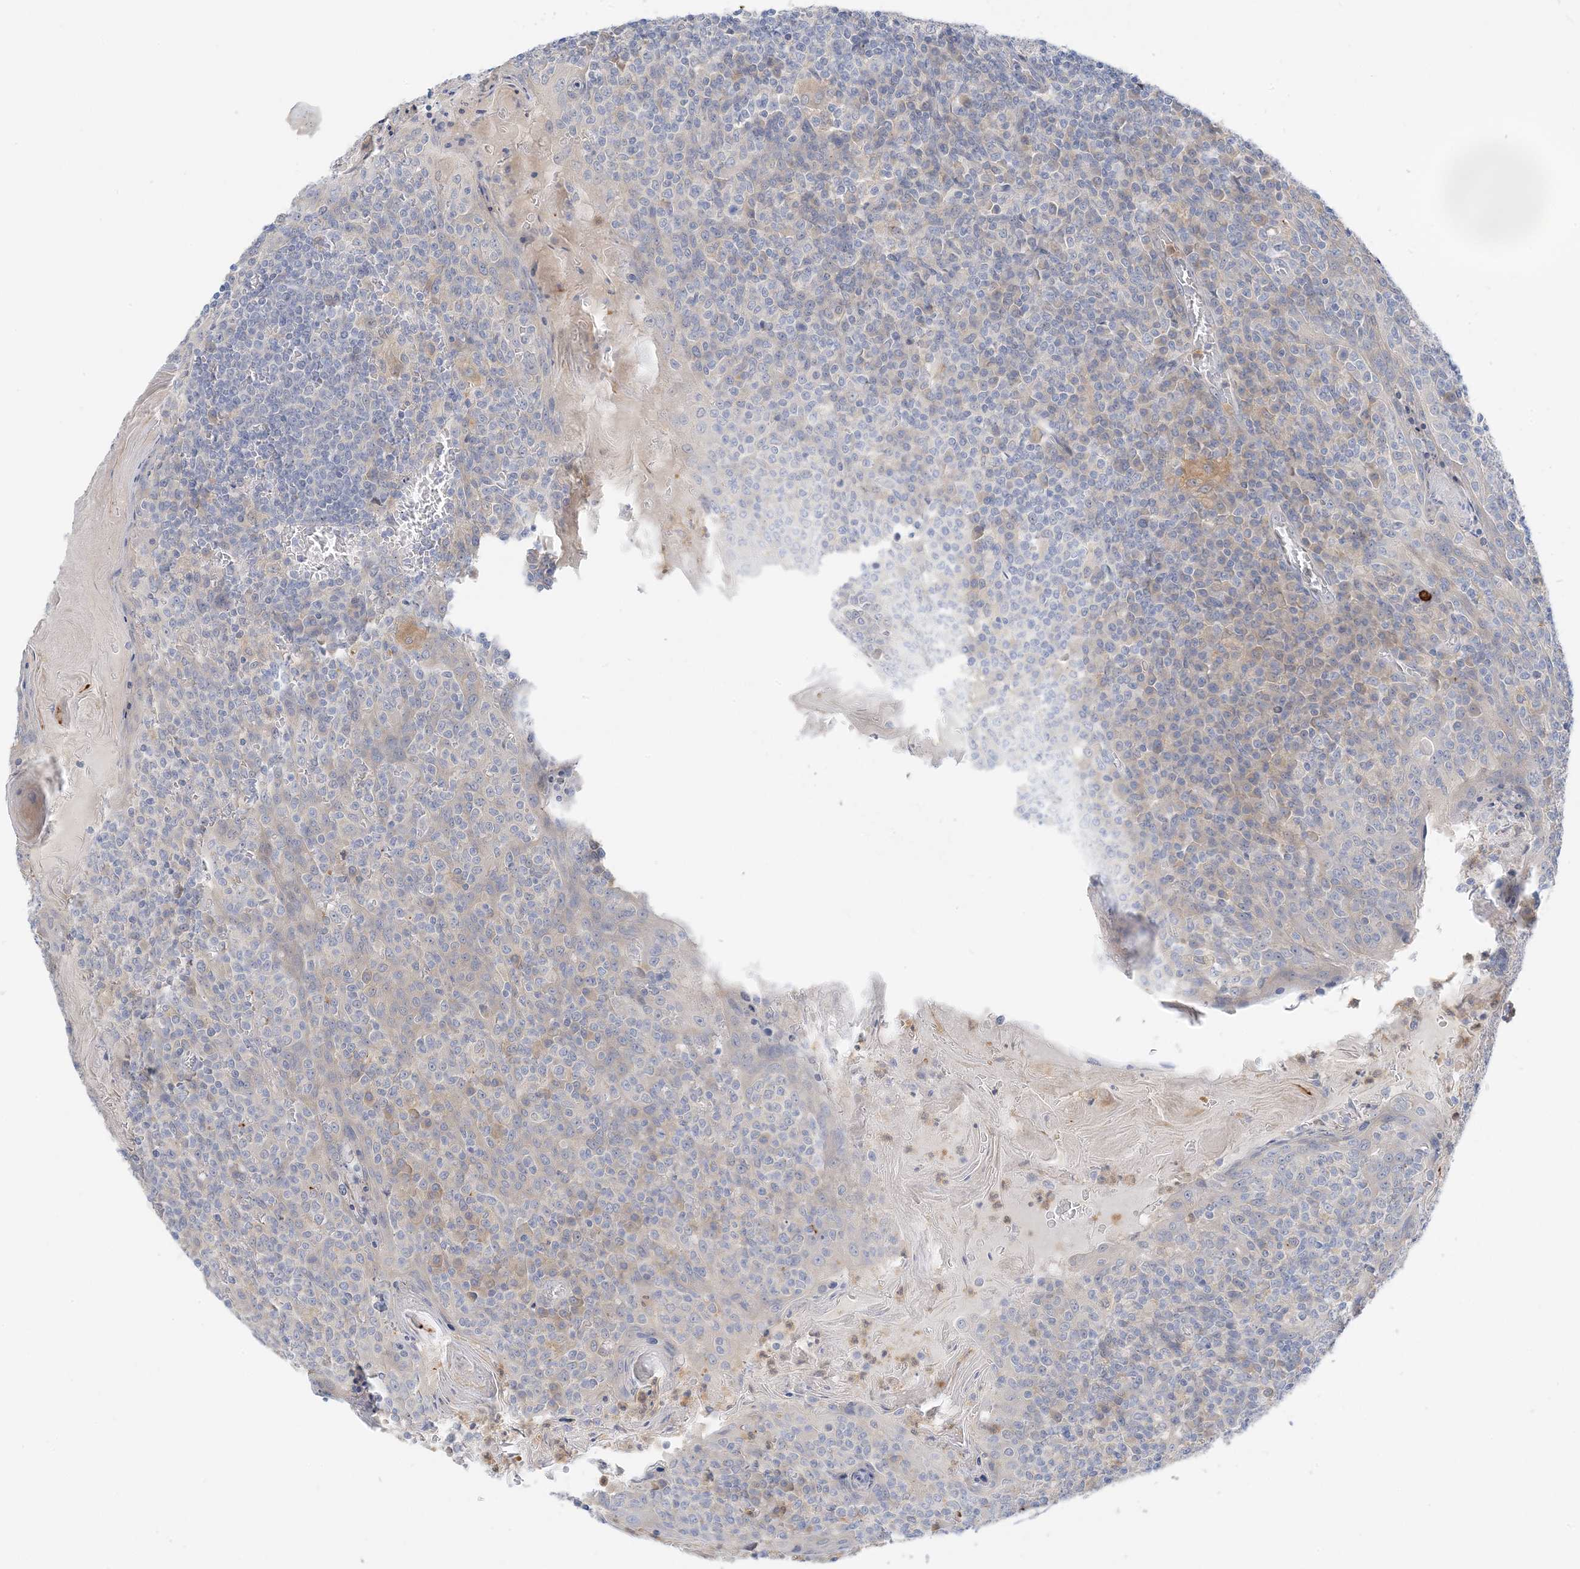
{"staining": {"intensity": "negative", "quantity": "none", "location": "none"}, "tissue": "tonsil", "cell_type": "Germinal center cells", "image_type": "normal", "snomed": [{"axis": "morphology", "description": "Normal tissue, NOS"}, {"axis": "topography", "description": "Tonsil"}], "caption": "IHC photomicrograph of benign human tonsil stained for a protein (brown), which exhibits no expression in germinal center cells.", "gene": "KIFBP", "patient": {"sex": "female", "age": 19}}